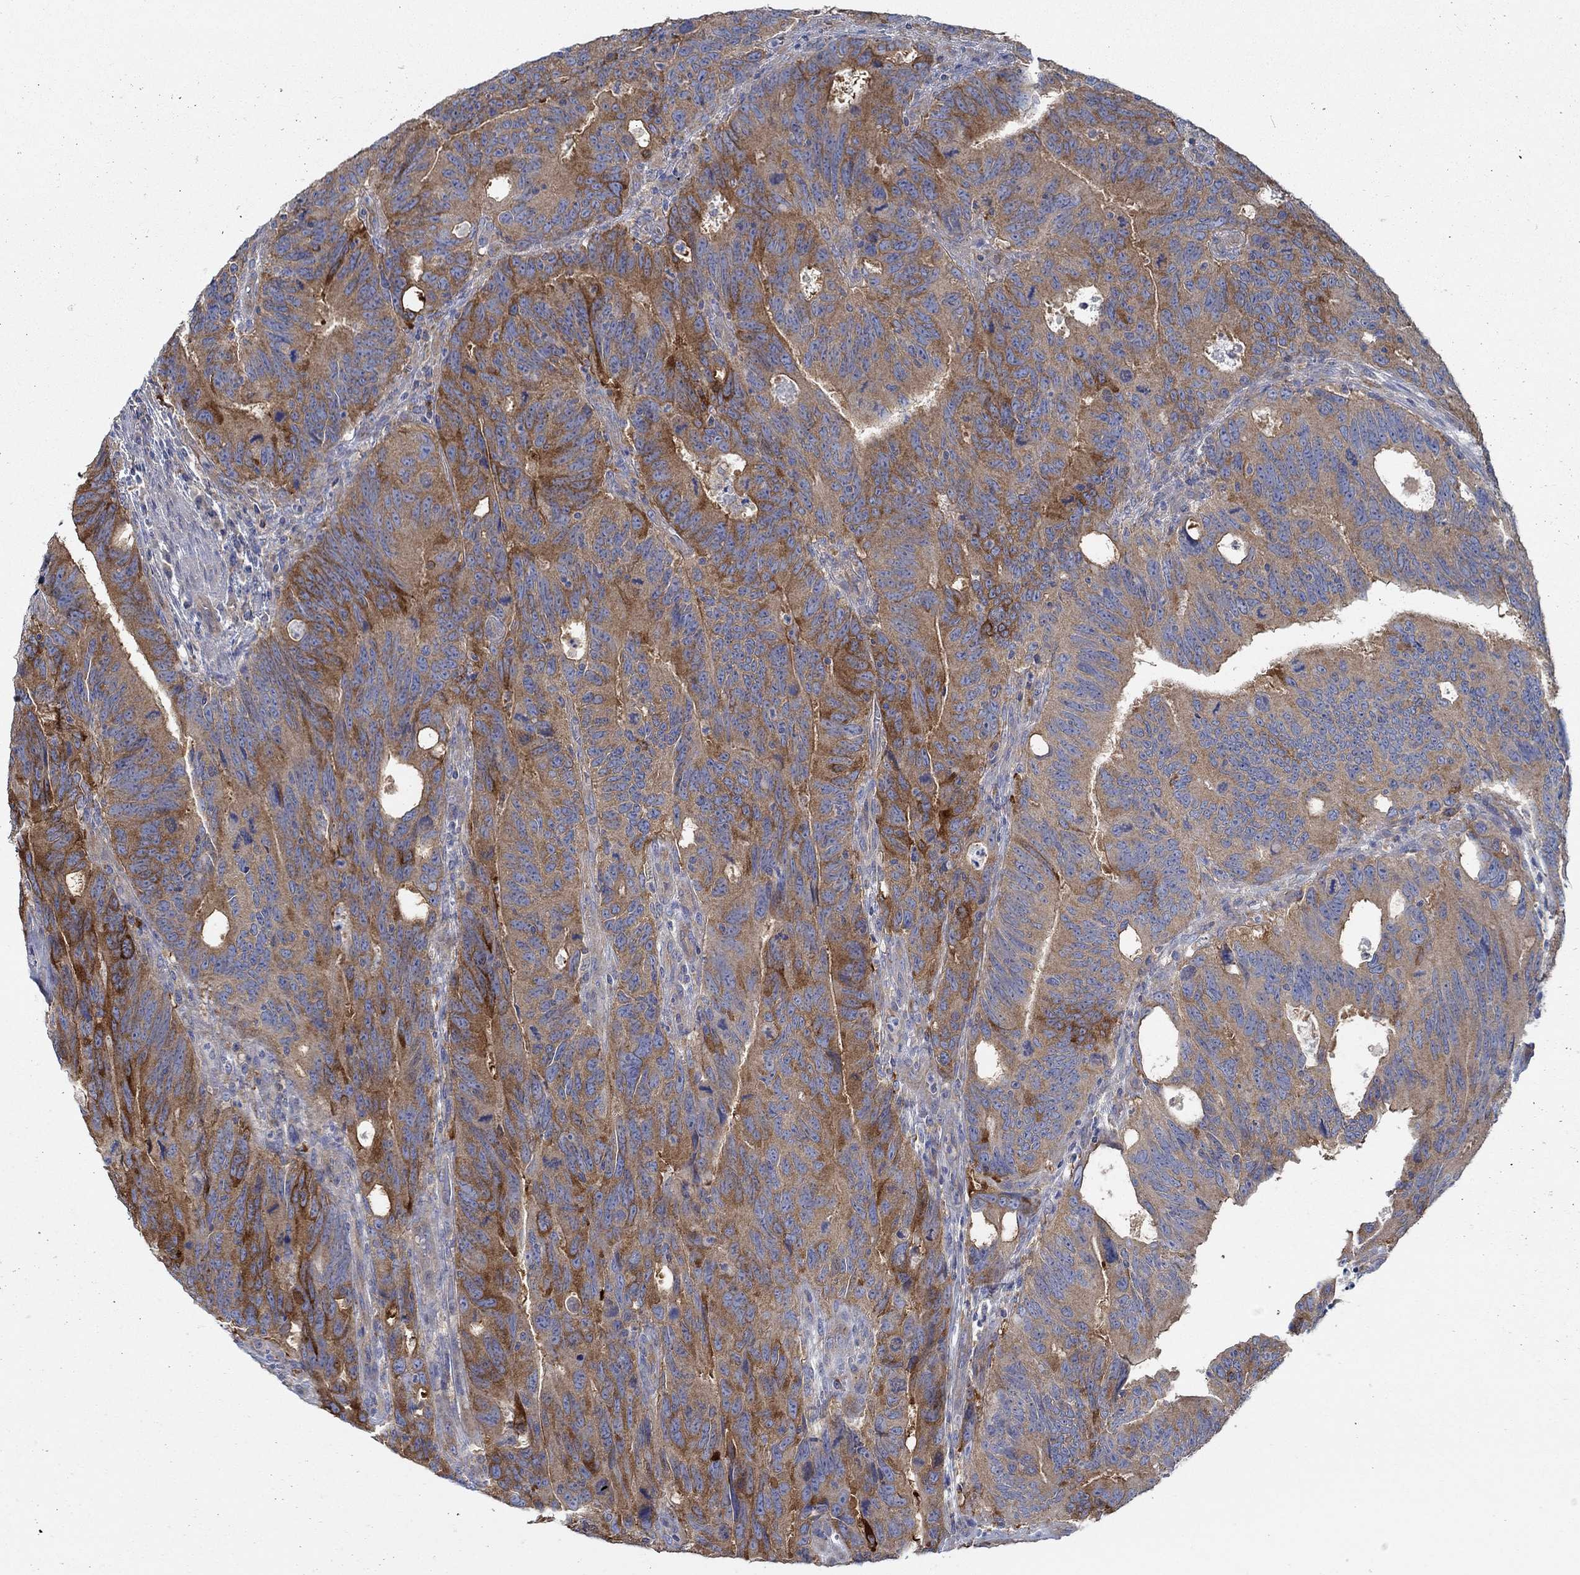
{"staining": {"intensity": "strong", "quantity": "25%-75%", "location": "cytoplasmic/membranous"}, "tissue": "colorectal cancer", "cell_type": "Tumor cells", "image_type": "cancer", "snomed": [{"axis": "morphology", "description": "Adenocarcinoma, NOS"}, {"axis": "topography", "description": "Colon"}], "caption": "Colorectal adenocarcinoma stained for a protein (brown) reveals strong cytoplasmic/membranous positive staining in approximately 25%-75% of tumor cells.", "gene": "SPAG9", "patient": {"sex": "female", "age": 77}}